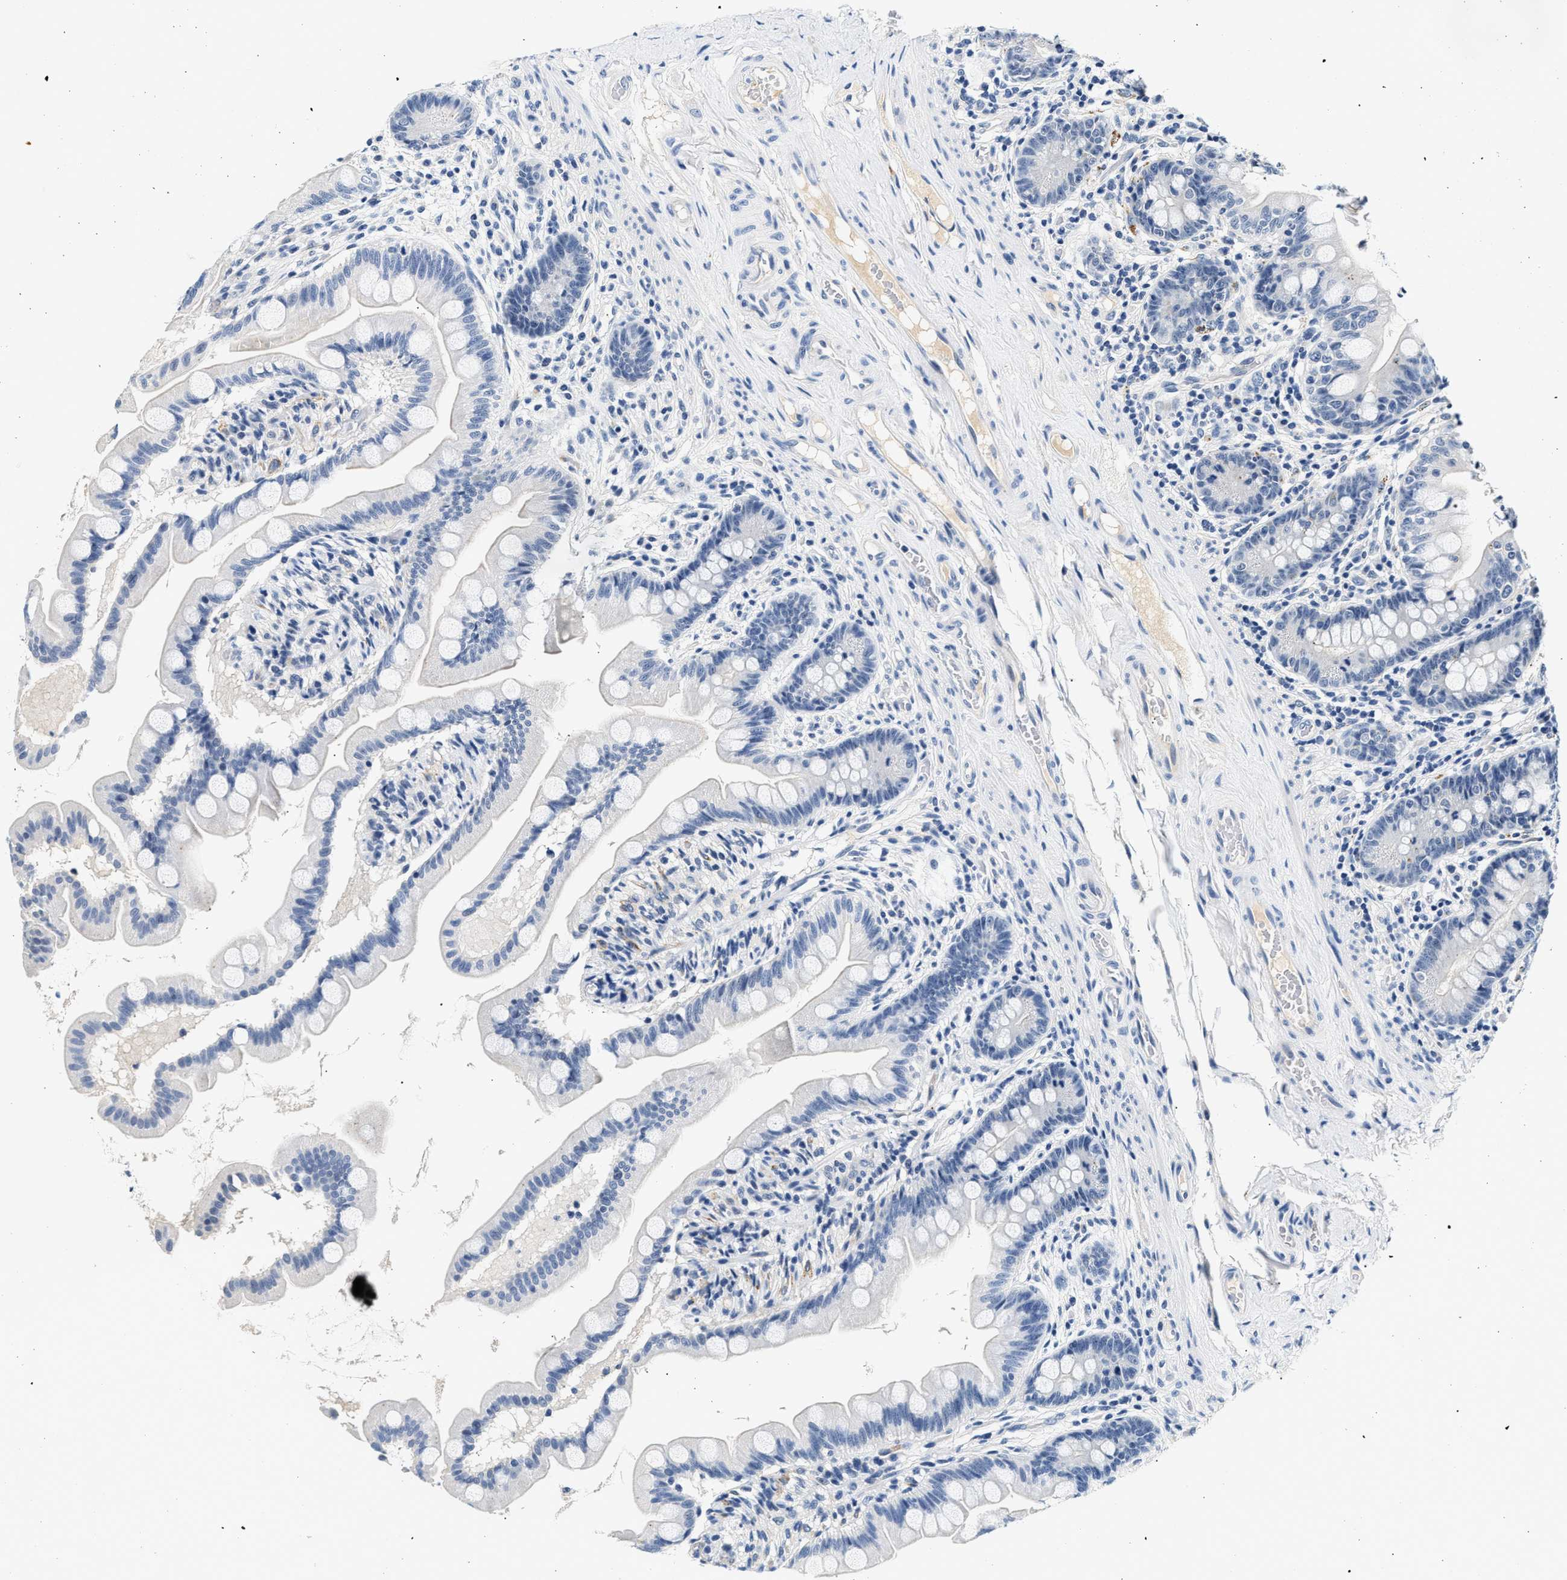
{"staining": {"intensity": "negative", "quantity": "none", "location": "none"}, "tissue": "small intestine", "cell_type": "Glandular cells", "image_type": "normal", "snomed": [{"axis": "morphology", "description": "Normal tissue, NOS"}, {"axis": "topography", "description": "Small intestine"}], "caption": "IHC image of benign human small intestine stained for a protein (brown), which demonstrates no staining in glandular cells. (Brightfield microscopy of DAB (3,3'-diaminobenzidine) immunohistochemistry (IHC) at high magnification).", "gene": "MED22", "patient": {"sex": "female", "age": 56}}